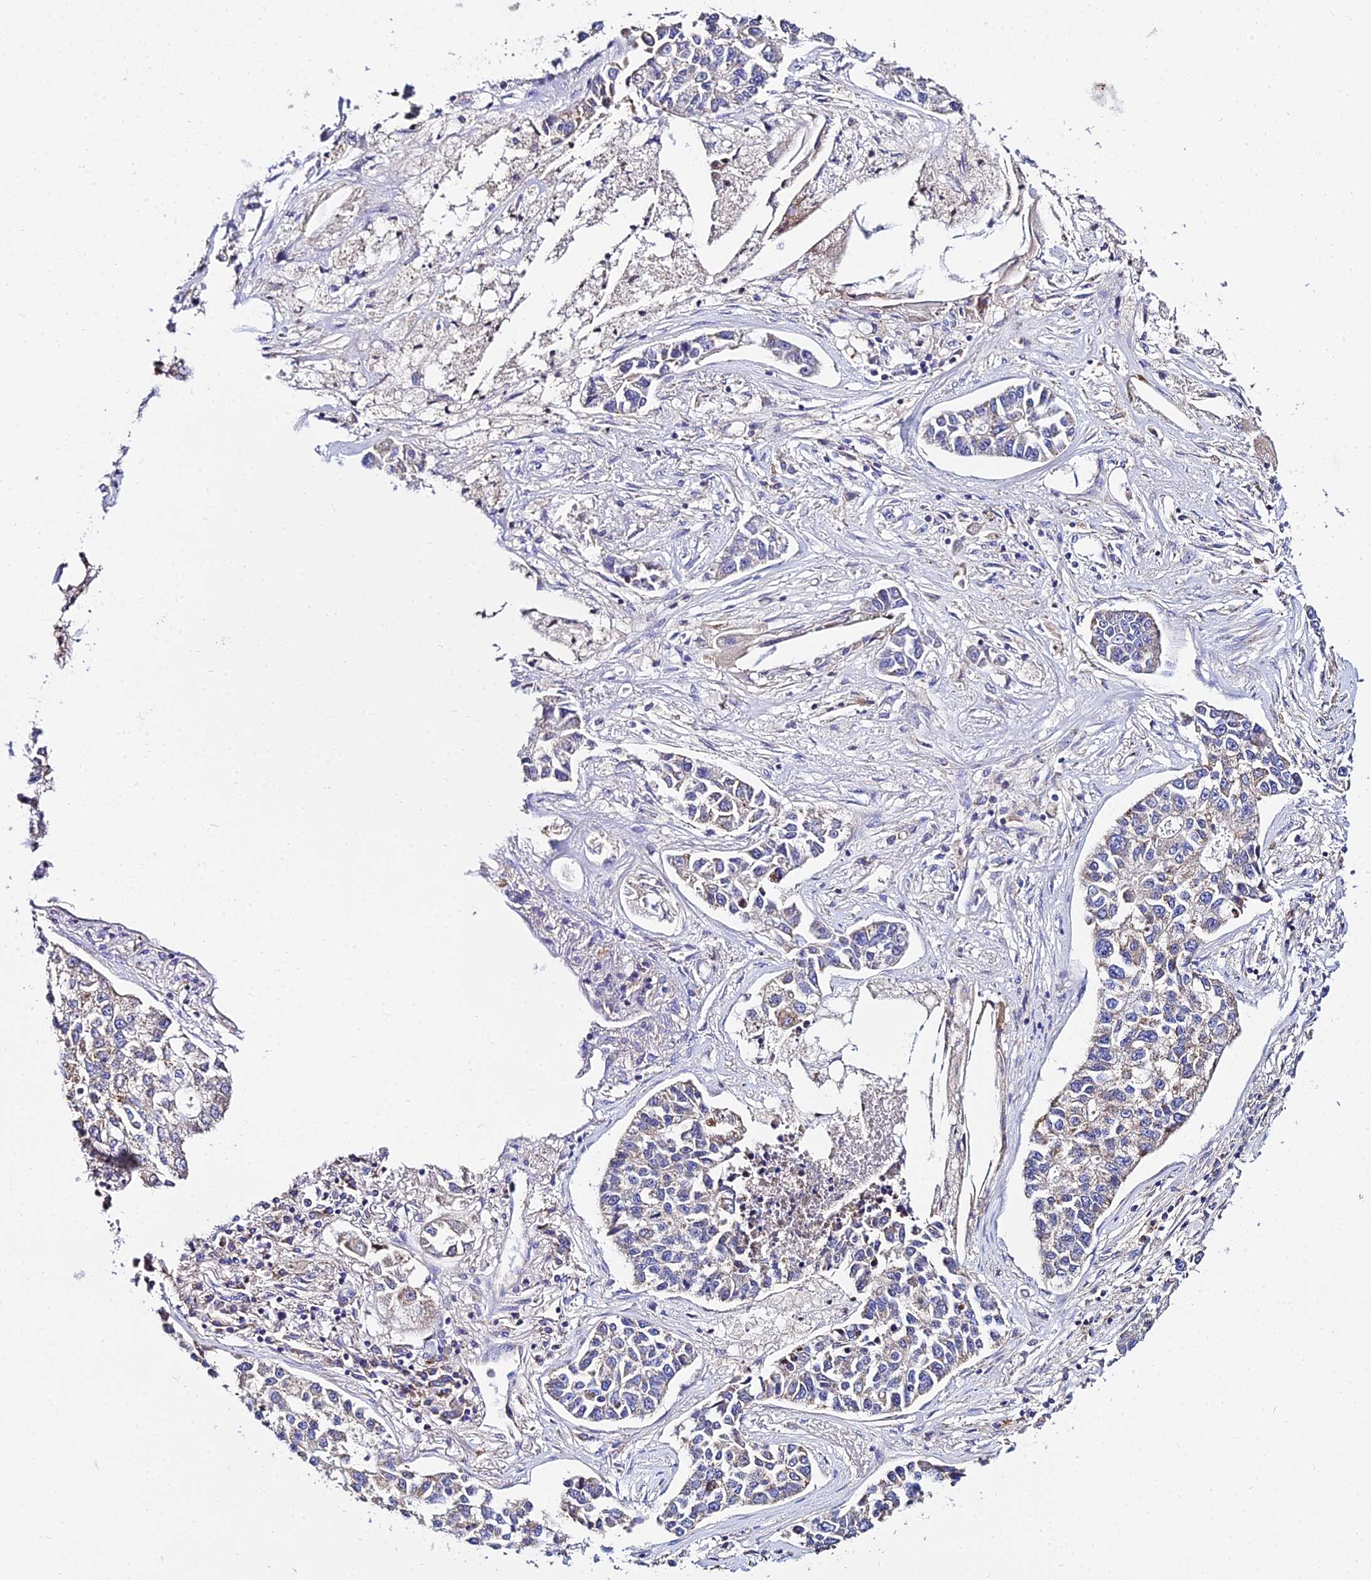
{"staining": {"intensity": "weak", "quantity": "<25%", "location": "cytoplasmic/membranous"}, "tissue": "lung cancer", "cell_type": "Tumor cells", "image_type": "cancer", "snomed": [{"axis": "morphology", "description": "Adenocarcinoma, NOS"}, {"axis": "topography", "description": "Lung"}], "caption": "Immunohistochemistry (IHC) image of human lung cancer (adenocarcinoma) stained for a protein (brown), which displays no expression in tumor cells.", "gene": "TYW5", "patient": {"sex": "male", "age": 49}}